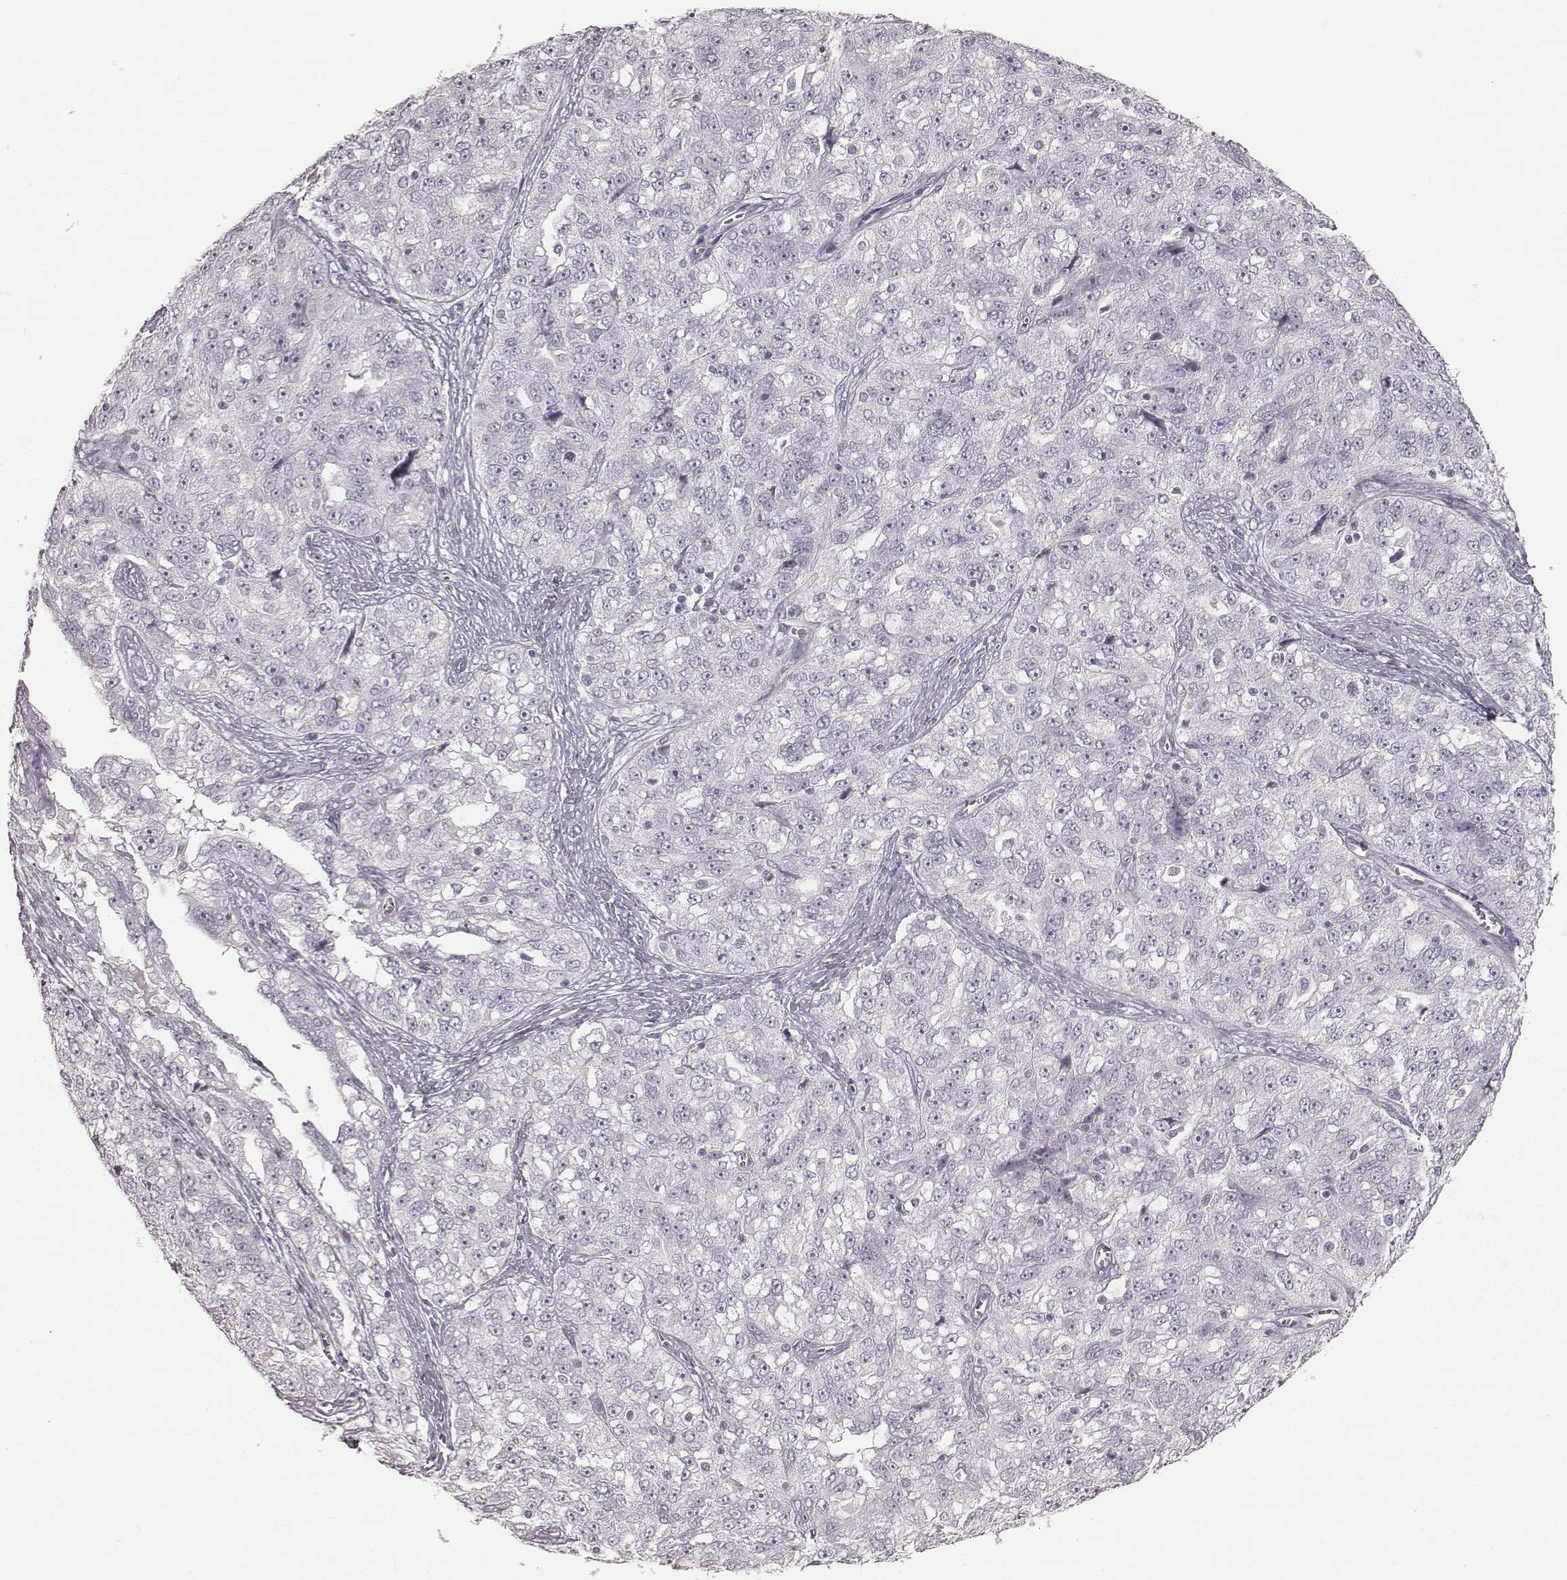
{"staining": {"intensity": "negative", "quantity": "none", "location": "none"}, "tissue": "ovarian cancer", "cell_type": "Tumor cells", "image_type": "cancer", "snomed": [{"axis": "morphology", "description": "Cystadenocarcinoma, serous, NOS"}, {"axis": "topography", "description": "Ovary"}], "caption": "Immunohistochemical staining of human serous cystadenocarcinoma (ovarian) reveals no significant positivity in tumor cells. Brightfield microscopy of immunohistochemistry (IHC) stained with DAB (3,3'-diaminobenzidine) (brown) and hematoxylin (blue), captured at high magnification.", "gene": "KRT82", "patient": {"sex": "female", "age": 51}}